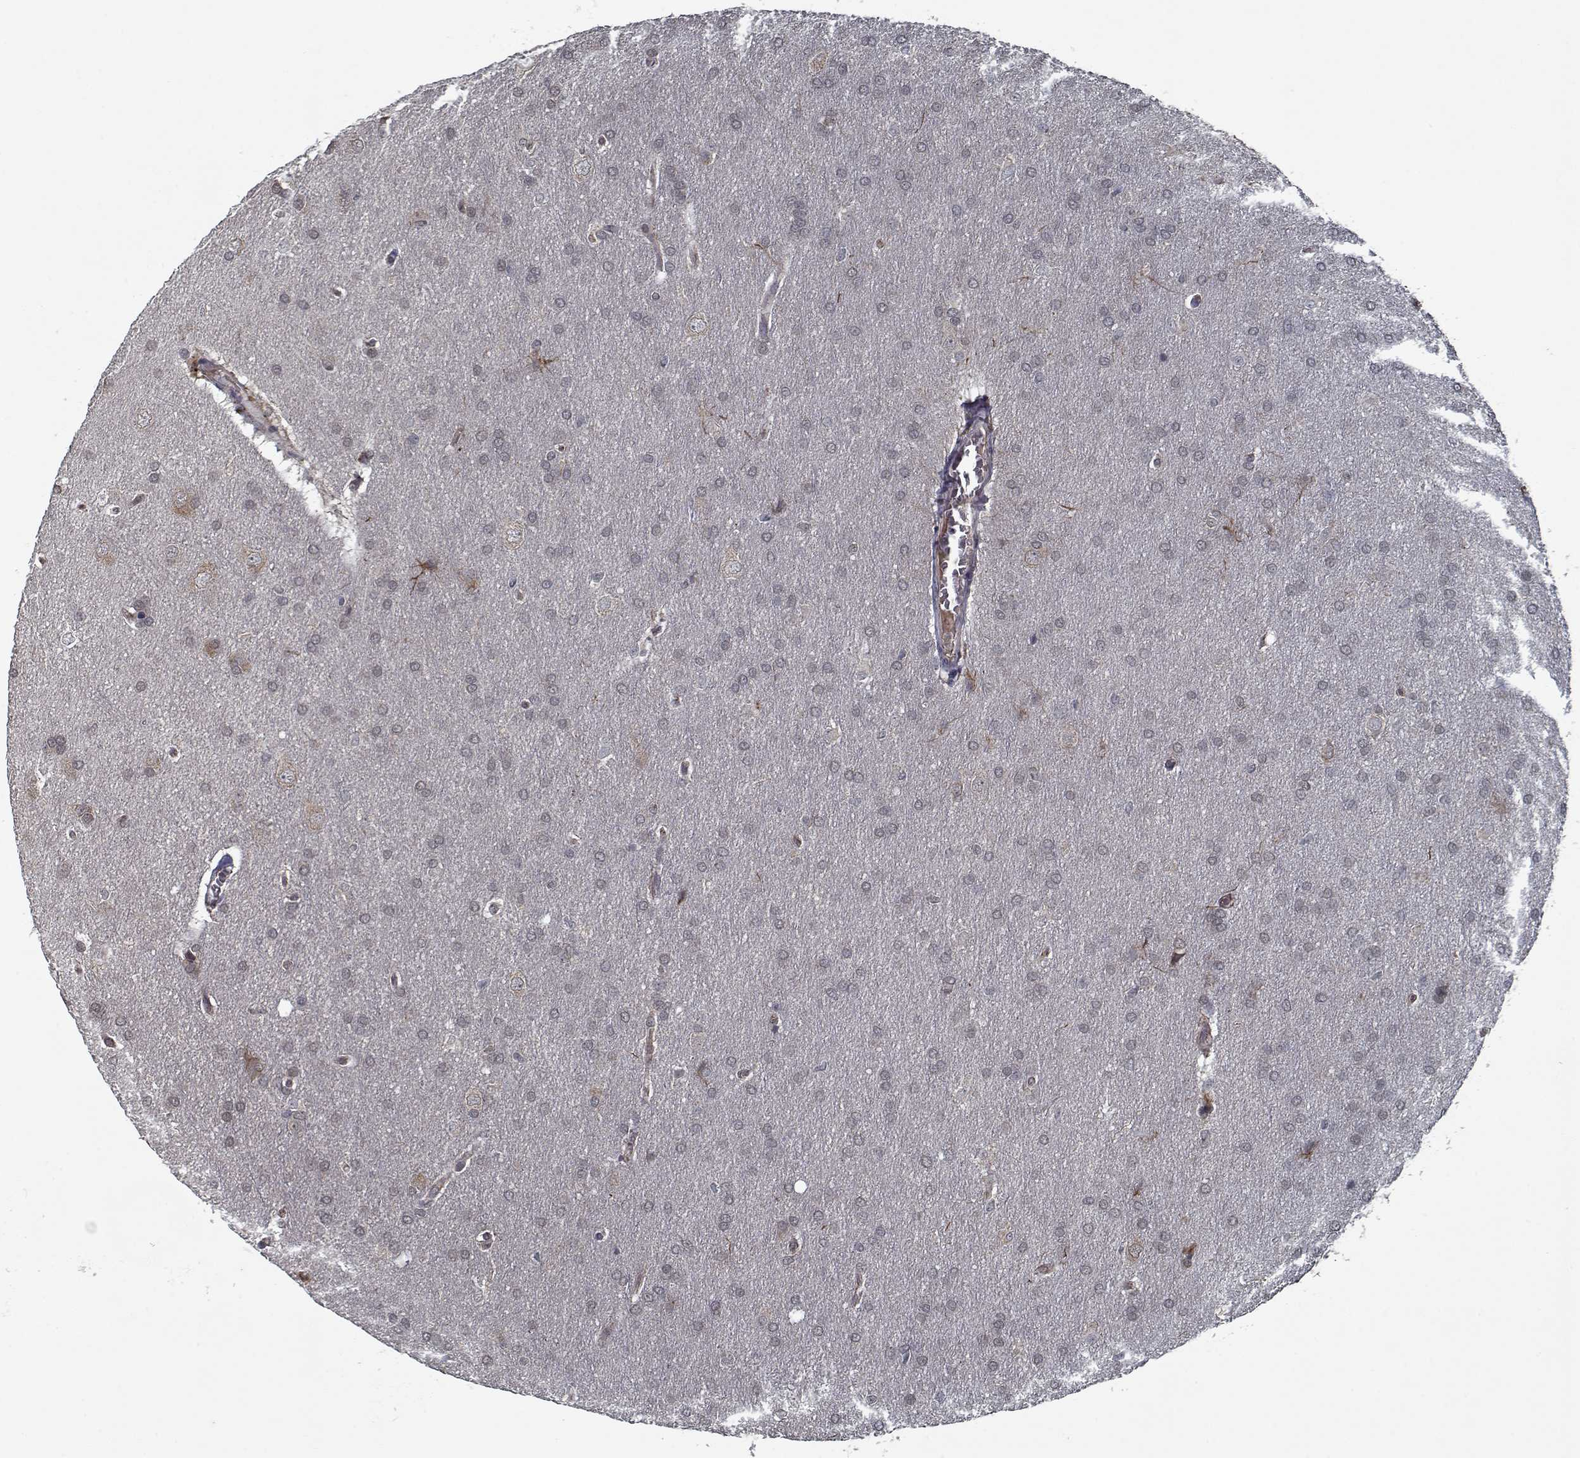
{"staining": {"intensity": "negative", "quantity": "none", "location": "none"}, "tissue": "glioma", "cell_type": "Tumor cells", "image_type": "cancer", "snomed": [{"axis": "morphology", "description": "Glioma, malignant, Low grade"}, {"axis": "topography", "description": "Brain"}], "caption": "DAB immunohistochemical staining of human glioma shows no significant expression in tumor cells. Nuclei are stained in blue.", "gene": "NLK", "patient": {"sex": "female", "age": 32}}